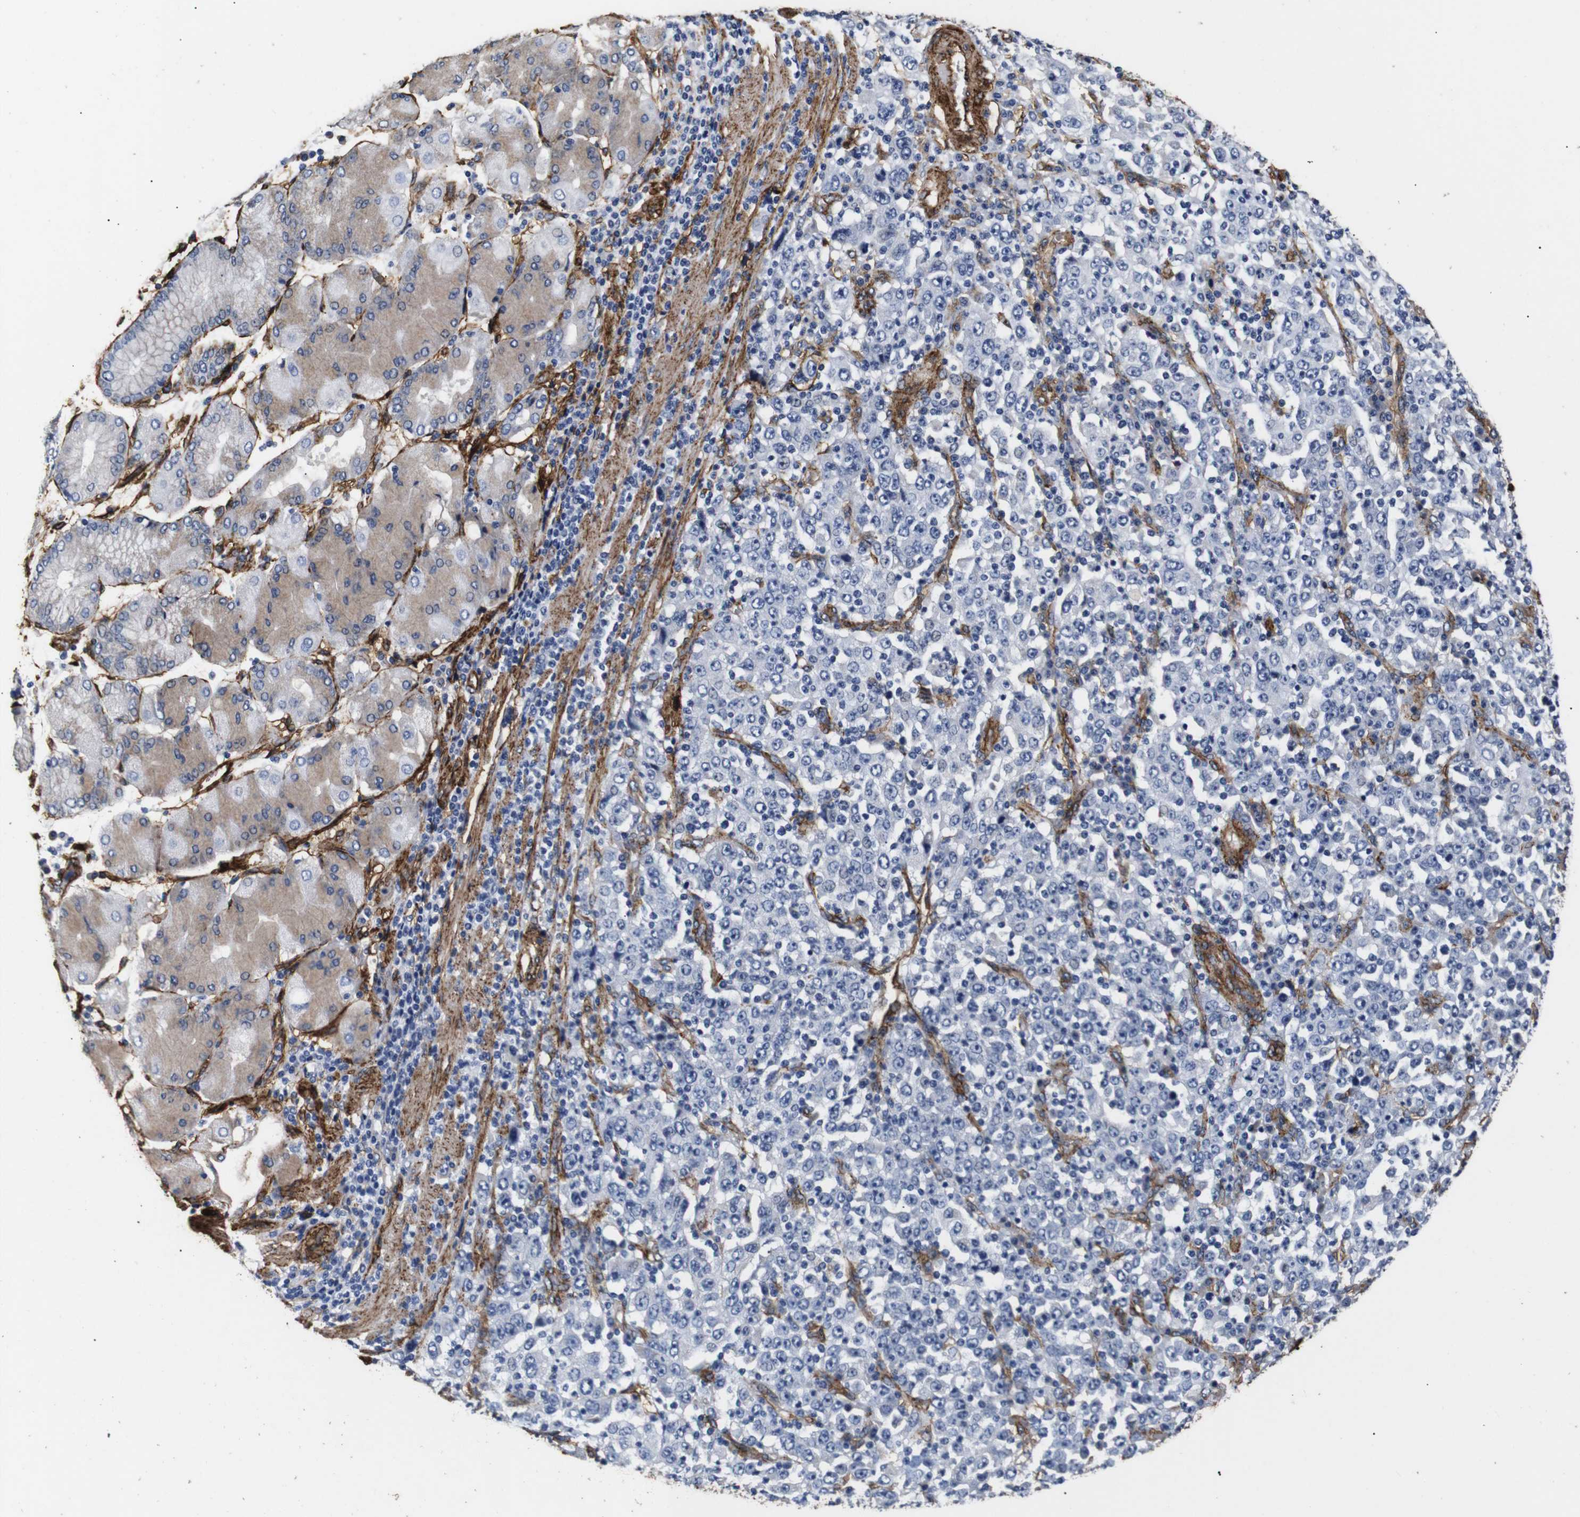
{"staining": {"intensity": "negative", "quantity": "none", "location": "none"}, "tissue": "stomach cancer", "cell_type": "Tumor cells", "image_type": "cancer", "snomed": [{"axis": "morphology", "description": "Normal tissue, NOS"}, {"axis": "morphology", "description": "Adenocarcinoma, NOS"}, {"axis": "topography", "description": "Stomach, upper"}, {"axis": "topography", "description": "Stomach"}], "caption": "Stomach cancer (adenocarcinoma) stained for a protein using immunohistochemistry shows no expression tumor cells.", "gene": "CAV2", "patient": {"sex": "male", "age": 59}}